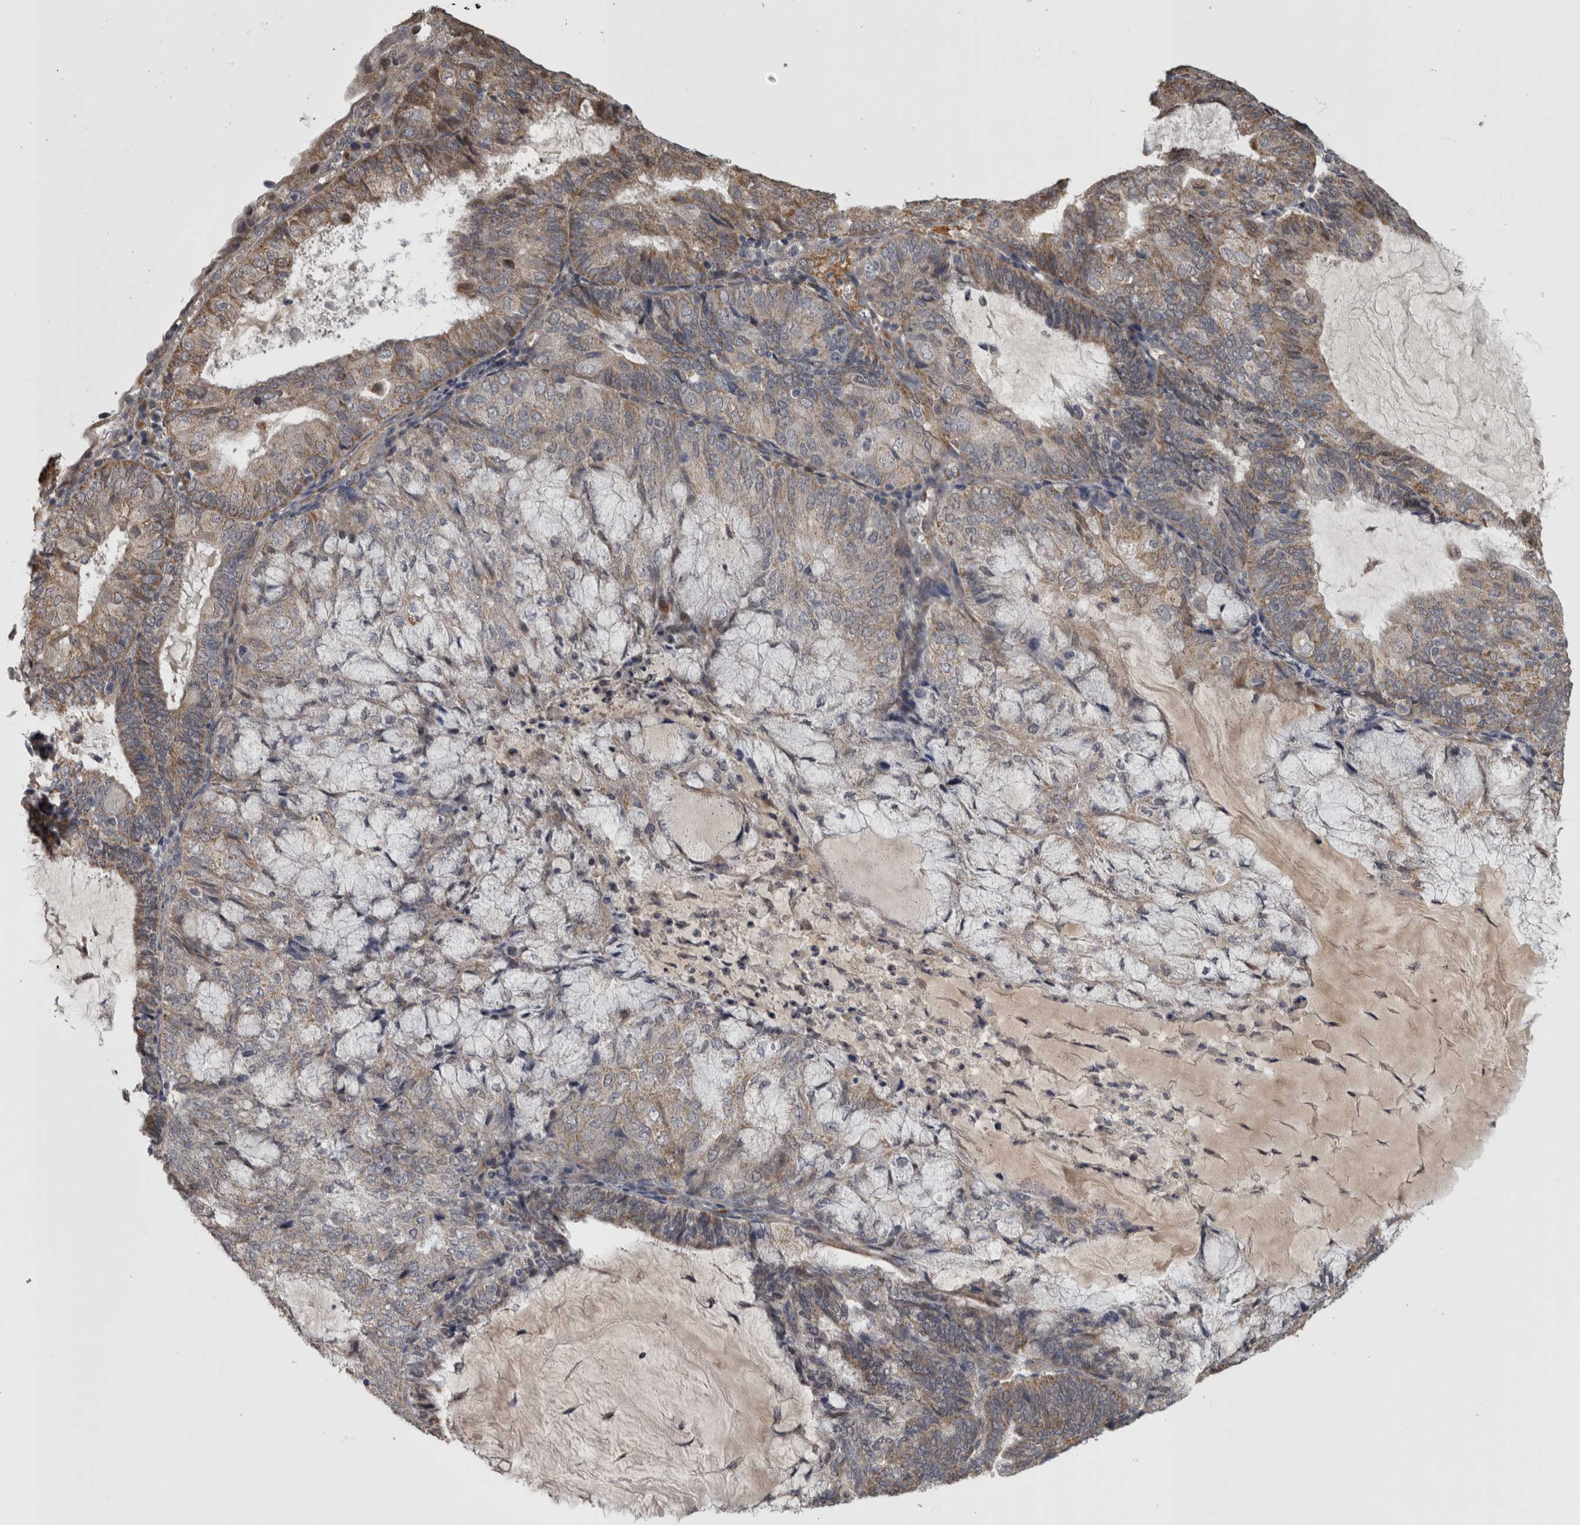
{"staining": {"intensity": "moderate", "quantity": "25%-75%", "location": "cytoplasmic/membranous"}, "tissue": "endometrial cancer", "cell_type": "Tumor cells", "image_type": "cancer", "snomed": [{"axis": "morphology", "description": "Adenocarcinoma, NOS"}, {"axis": "topography", "description": "Endometrium"}], "caption": "The immunohistochemical stain labels moderate cytoplasmic/membranous expression in tumor cells of adenocarcinoma (endometrial) tissue.", "gene": "DBT", "patient": {"sex": "female", "age": 81}}